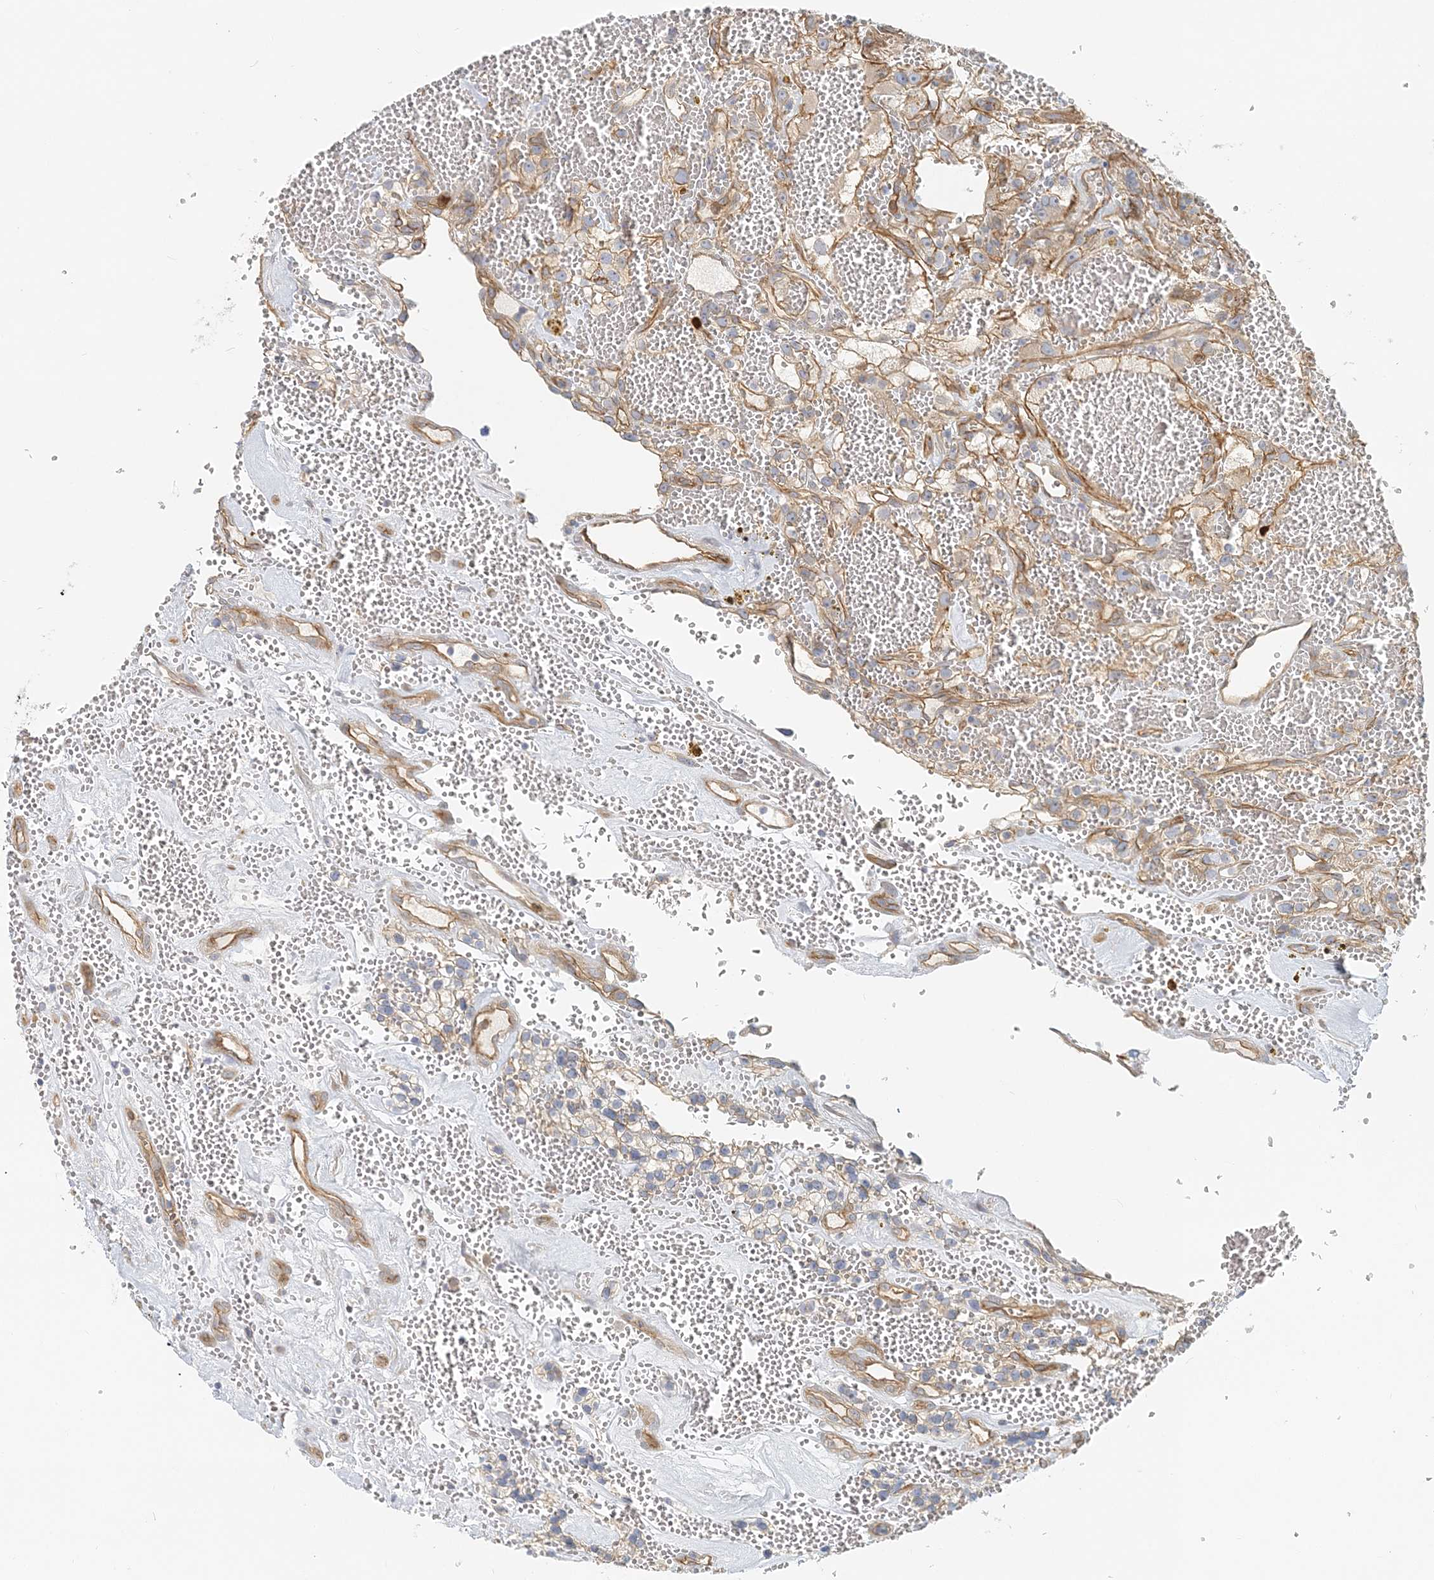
{"staining": {"intensity": "moderate", "quantity": ">75%", "location": "cytoplasmic/membranous"}, "tissue": "renal cancer", "cell_type": "Tumor cells", "image_type": "cancer", "snomed": [{"axis": "morphology", "description": "Adenocarcinoma, NOS"}, {"axis": "topography", "description": "Kidney"}], "caption": "Renal adenocarcinoma was stained to show a protein in brown. There is medium levels of moderate cytoplasmic/membranous staining in about >75% of tumor cells.", "gene": "DNAH1", "patient": {"sex": "female", "age": 57}}